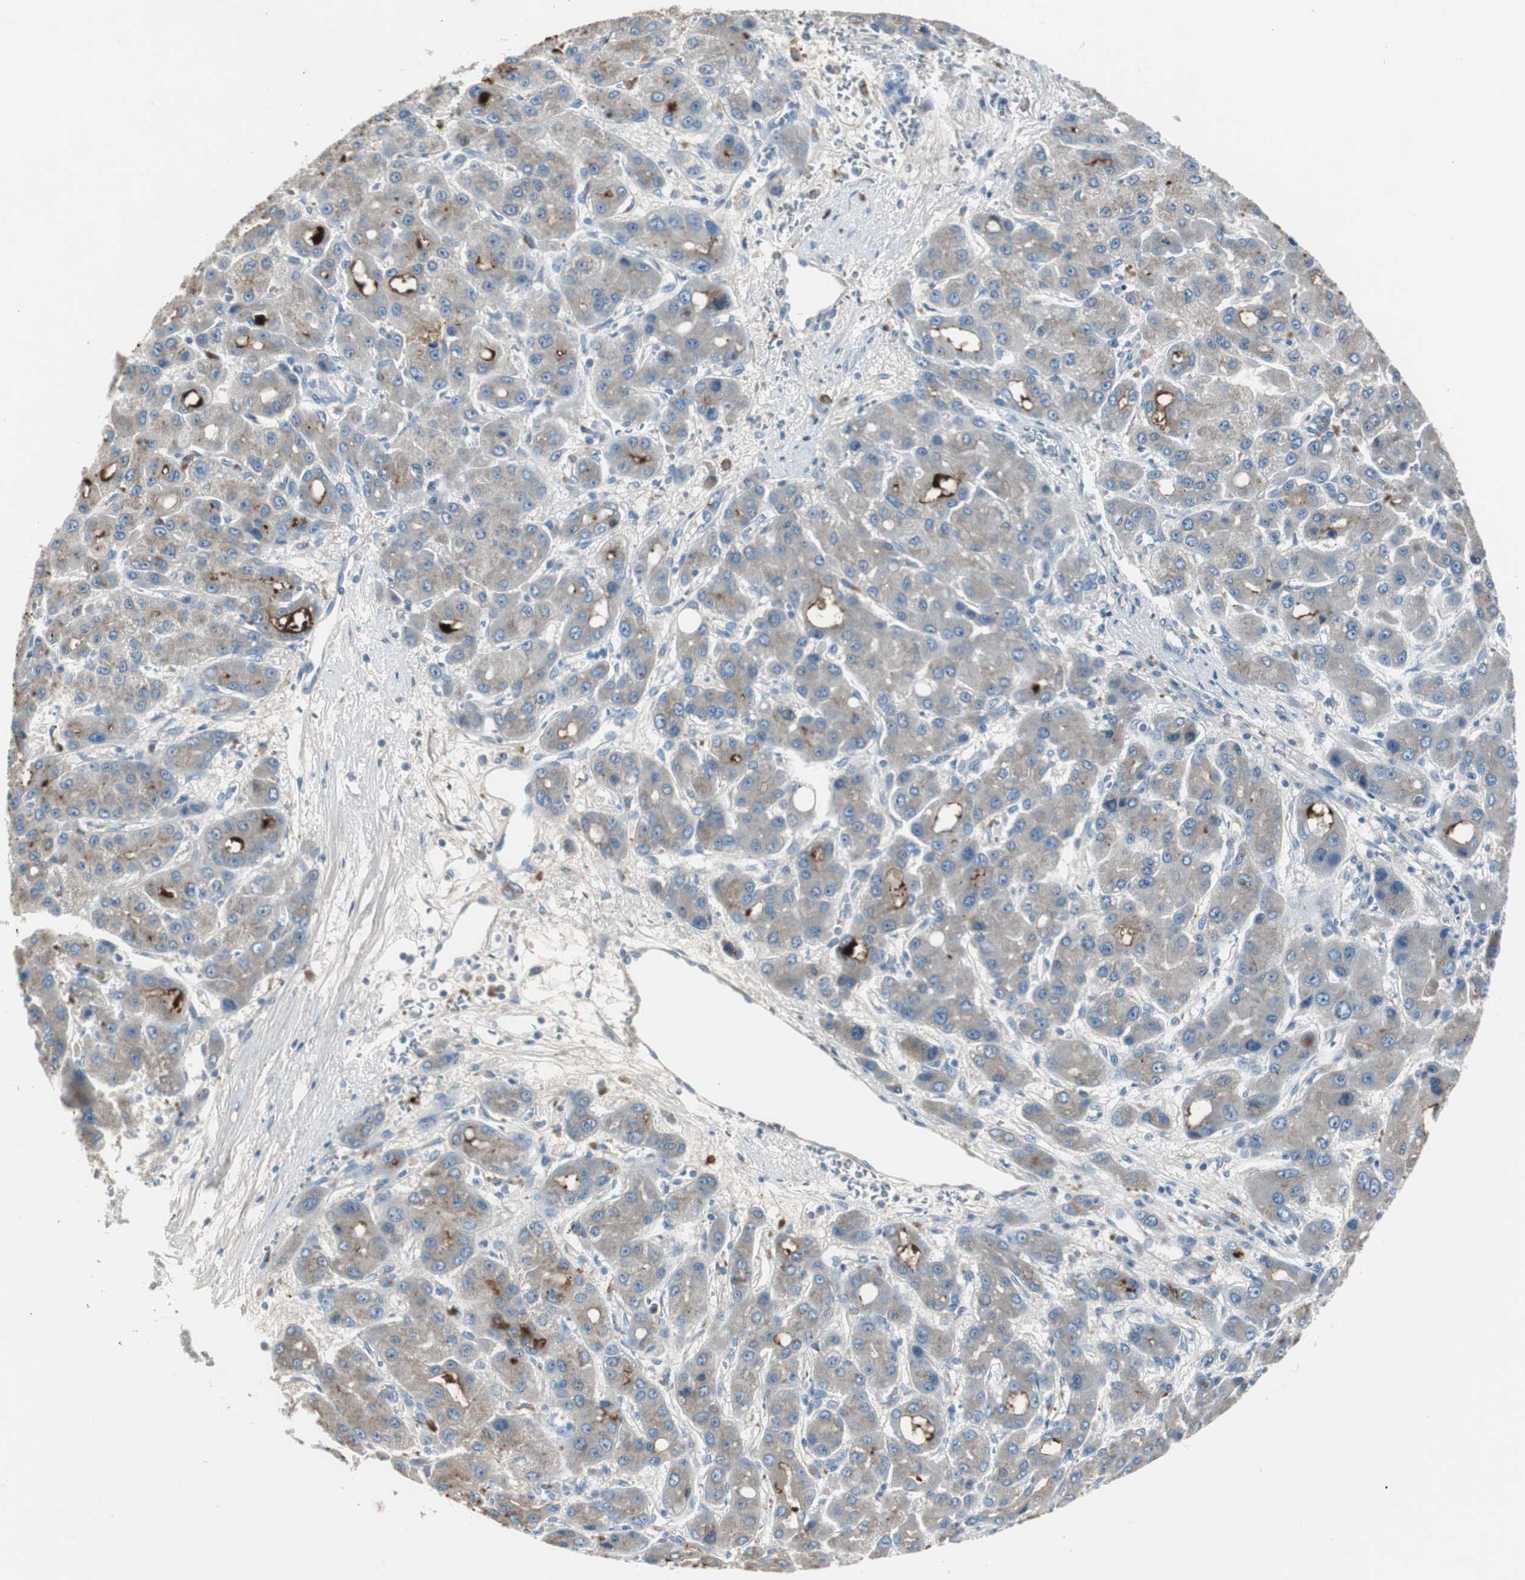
{"staining": {"intensity": "moderate", "quantity": "<25%", "location": "cytoplasmic/membranous"}, "tissue": "liver cancer", "cell_type": "Tumor cells", "image_type": "cancer", "snomed": [{"axis": "morphology", "description": "Carcinoma, Hepatocellular, NOS"}, {"axis": "topography", "description": "Liver"}], "caption": "Protein staining demonstrates moderate cytoplasmic/membranous staining in approximately <25% of tumor cells in liver cancer (hepatocellular carcinoma).", "gene": "SERPINF1", "patient": {"sex": "male", "age": 55}}